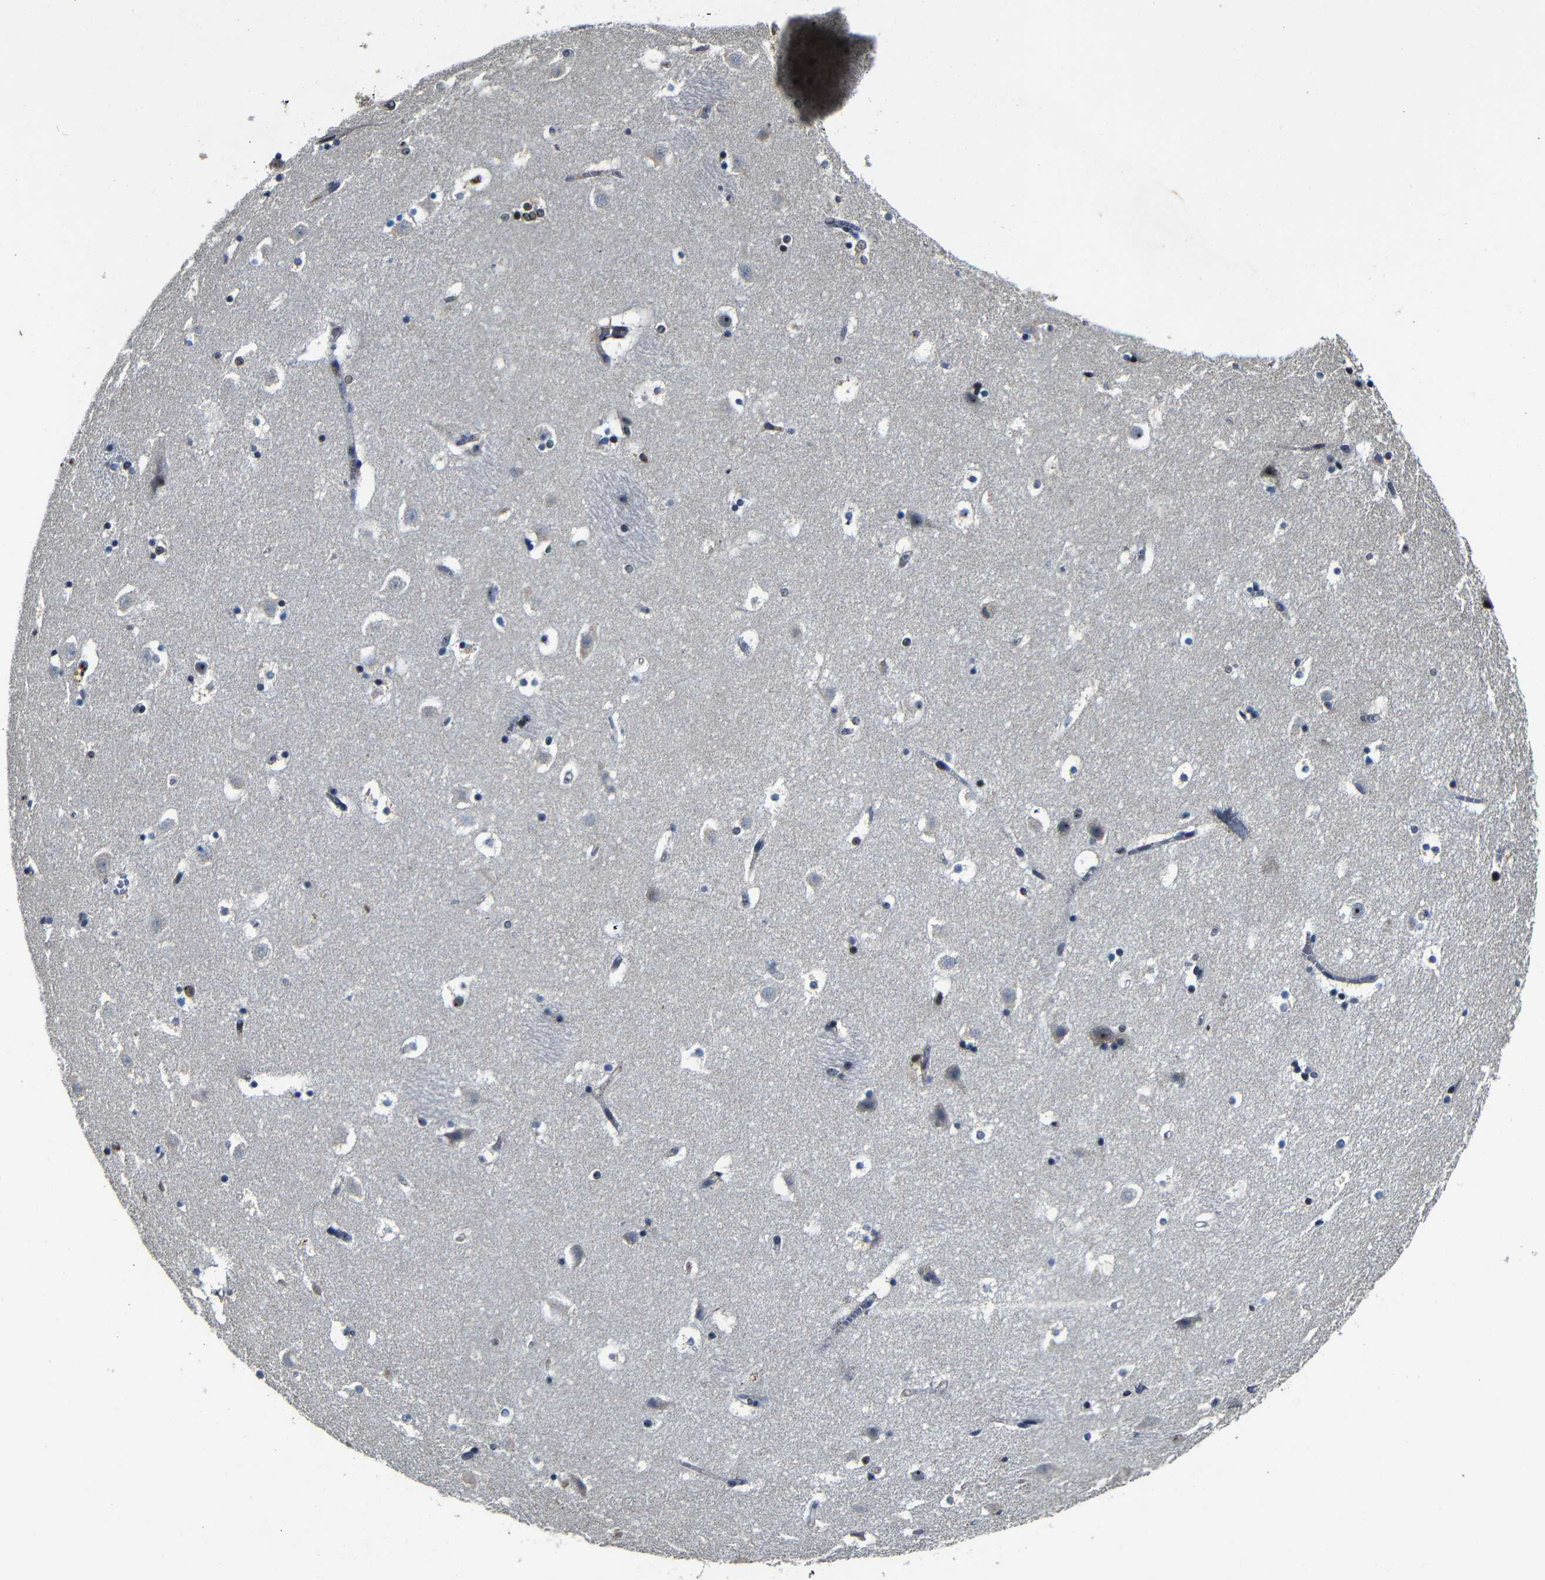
{"staining": {"intensity": "negative", "quantity": "none", "location": "none"}, "tissue": "caudate", "cell_type": "Glial cells", "image_type": "normal", "snomed": [{"axis": "morphology", "description": "Normal tissue, NOS"}, {"axis": "topography", "description": "Lateral ventricle wall"}], "caption": "This is a photomicrograph of immunohistochemistry staining of normal caudate, which shows no positivity in glial cells. (Brightfield microscopy of DAB immunohistochemistry (IHC) at high magnification).", "gene": "MYC", "patient": {"sex": "male", "age": 45}}